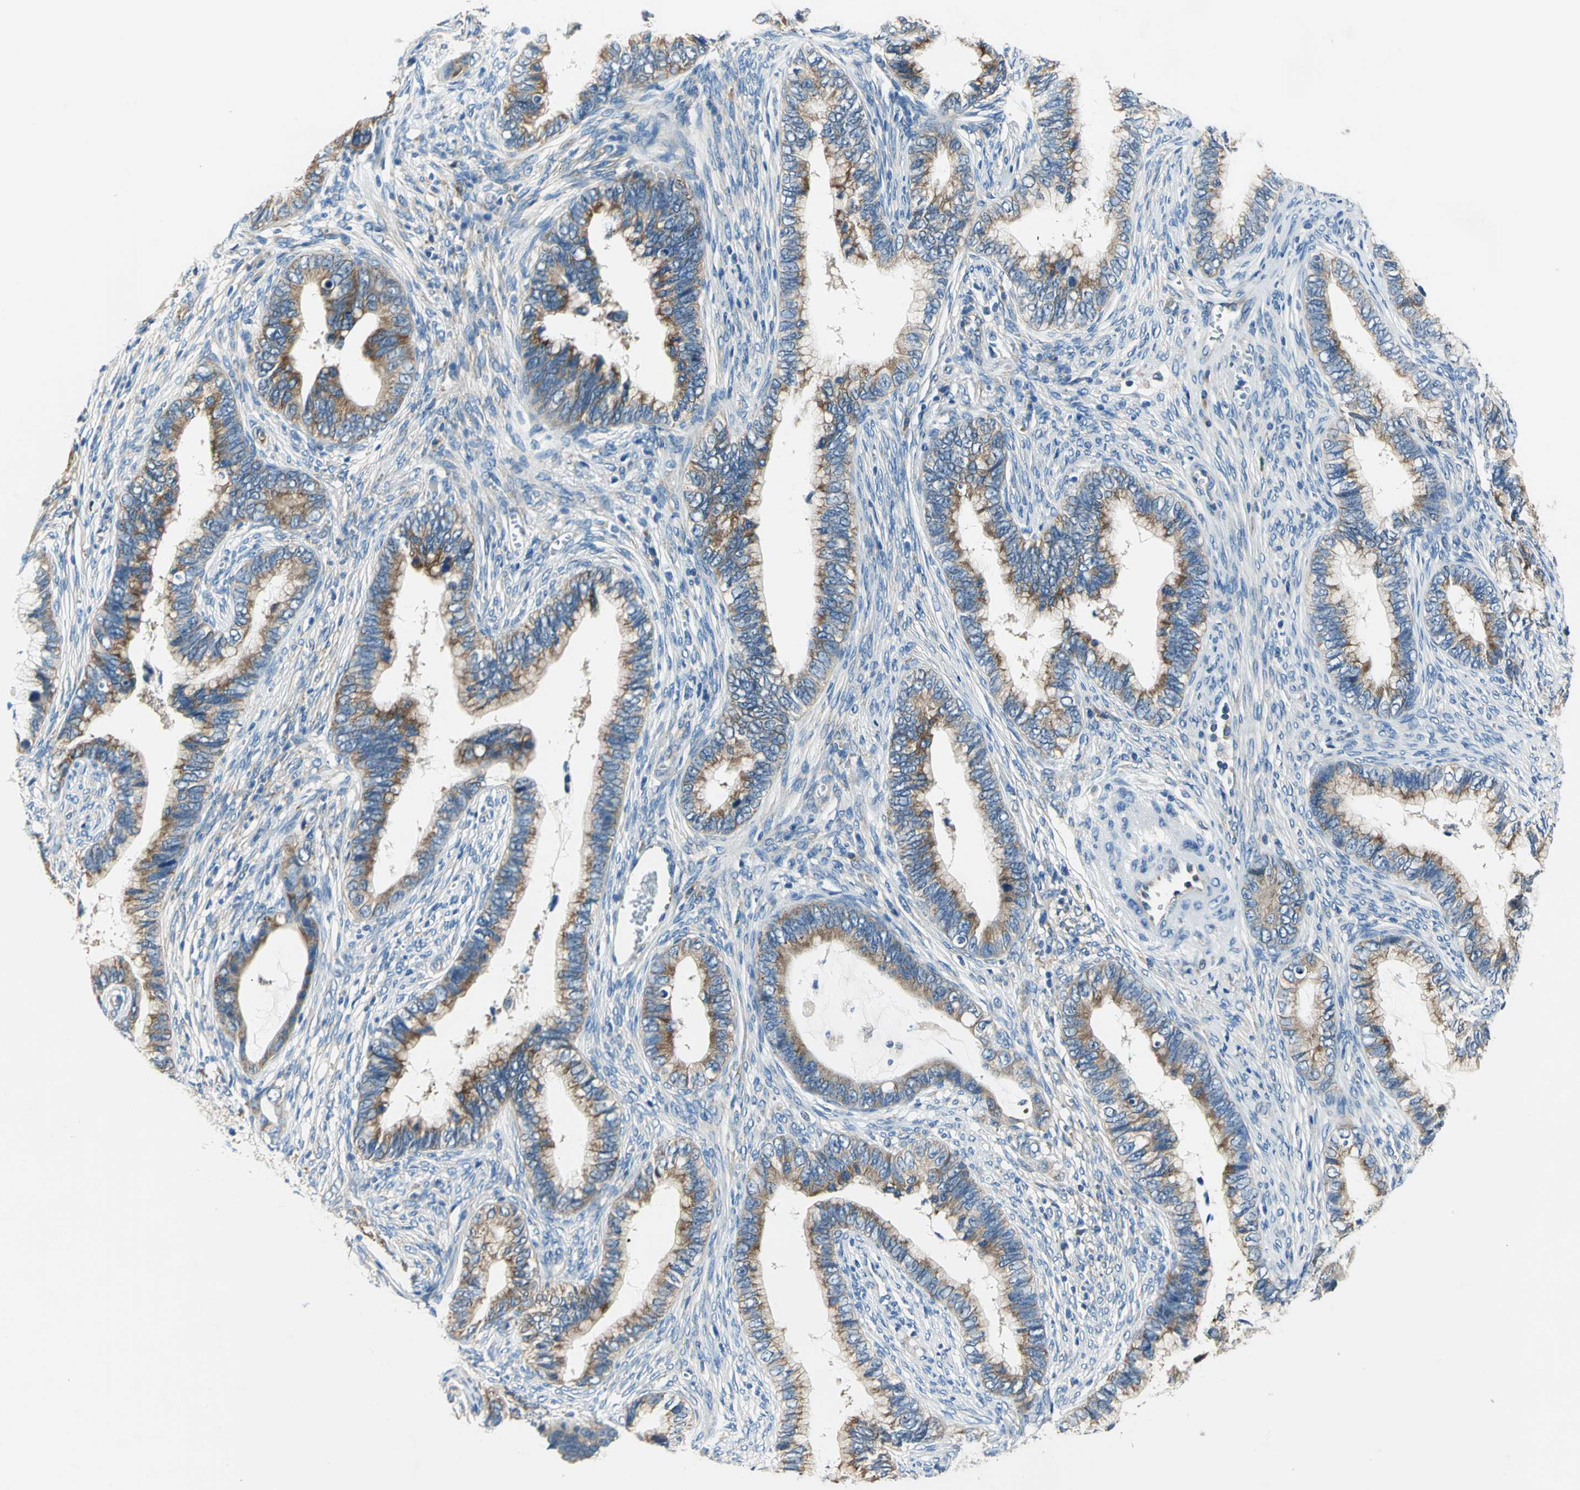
{"staining": {"intensity": "strong", "quantity": ">75%", "location": "cytoplasmic/membranous"}, "tissue": "cervical cancer", "cell_type": "Tumor cells", "image_type": "cancer", "snomed": [{"axis": "morphology", "description": "Adenocarcinoma, NOS"}, {"axis": "topography", "description": "Cervix"}], "caption": "Immunohistochemical staining of cervical adenocarcinoma exhibits strong cytoplasmic/membranous protein expression in approximately >75% of tumor cells.", "gene": "TRIM25", "patient": {"sex": "female", "age": 44}}